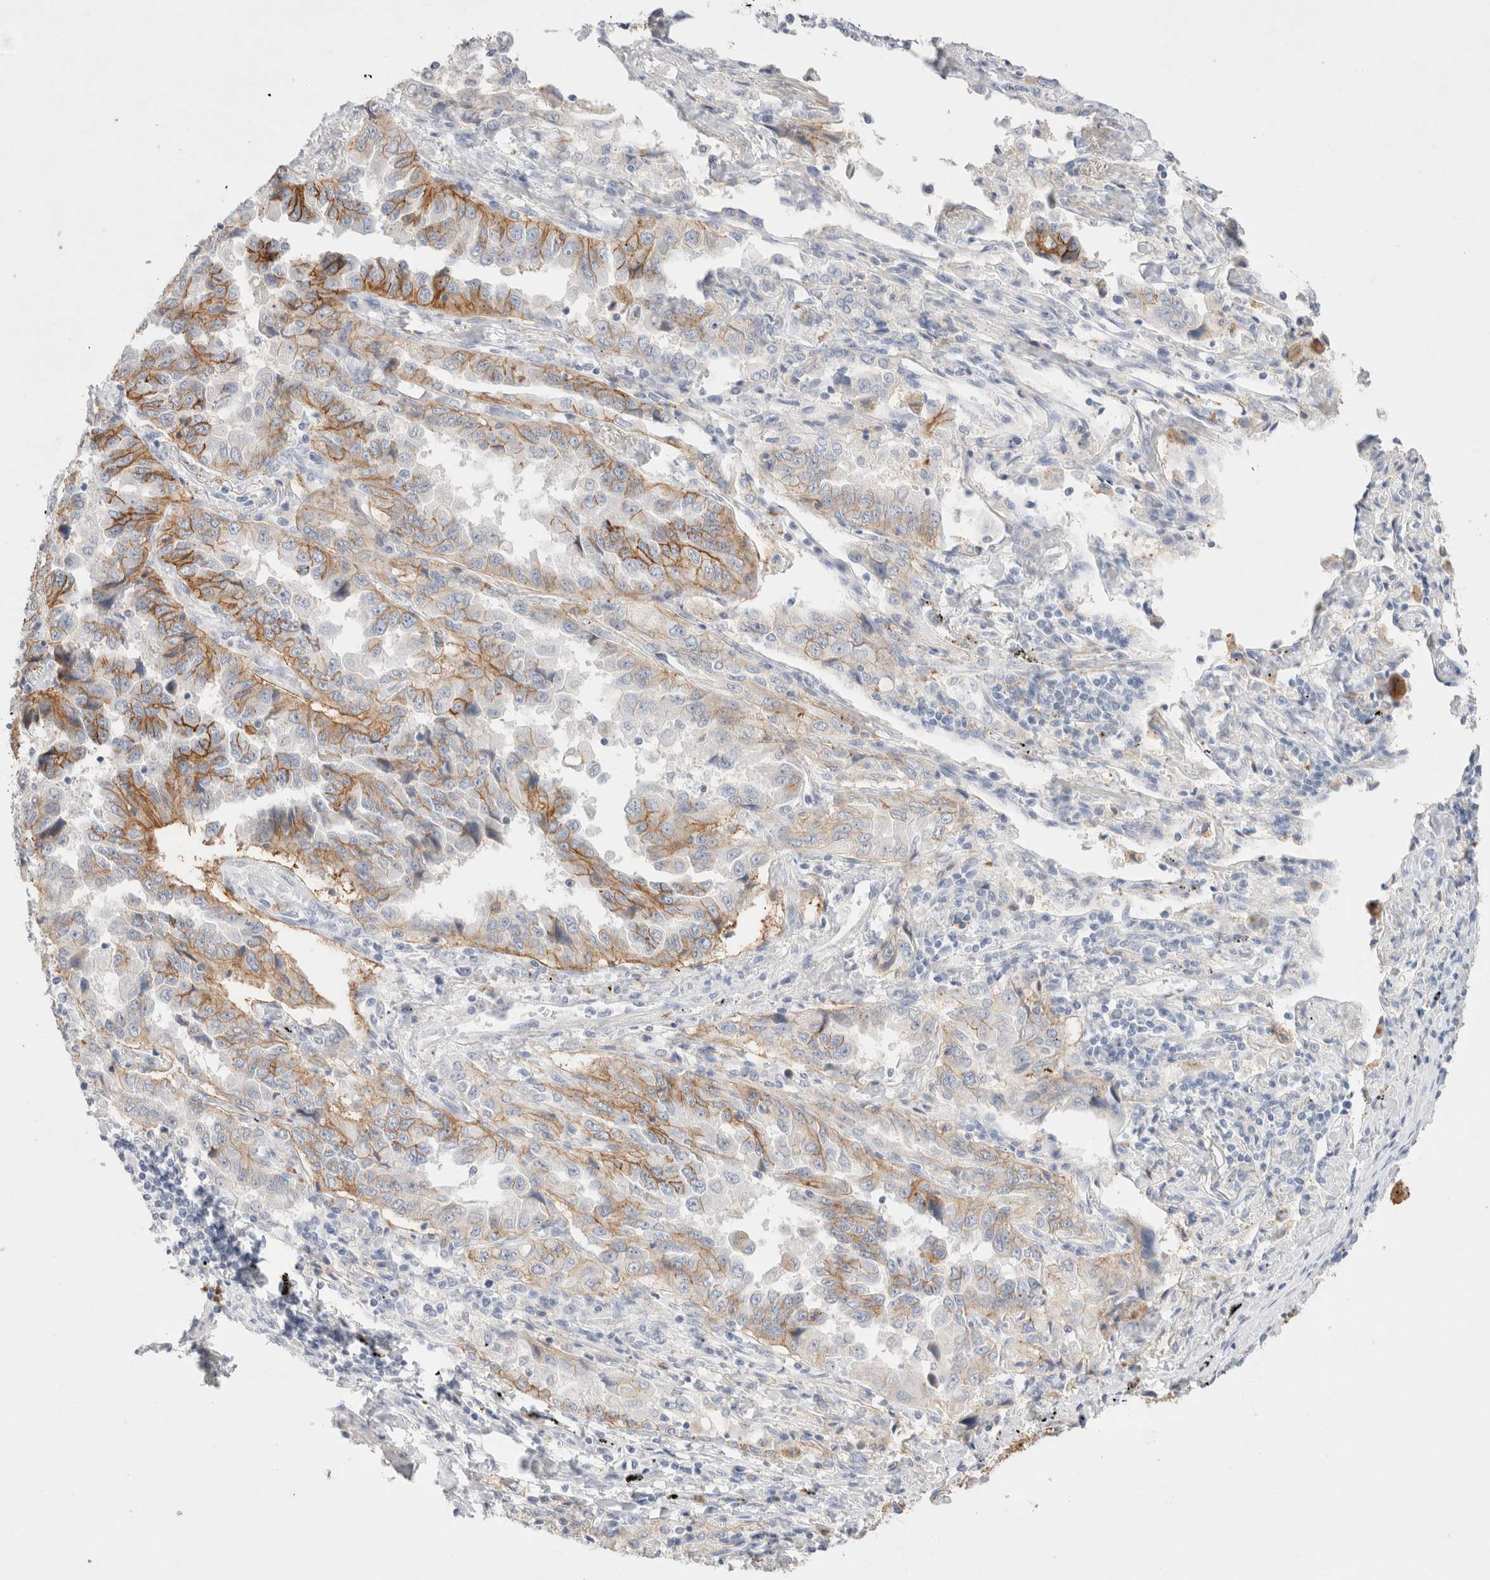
{"staining": {"intensity": "moderate", "quantity": "25%-75%", "location": "cytoplasmic/membranous"}, "tissue": "lung cancer", "cell_type": "Tumor cells", "image_type": "cancer", "snomed": [{"axis": "morphology", "description": "Adenocarcinoma, NOS"}, {"axis": "topography", "description": "Lung"}], "caption": "Human lung adenocarcinoma stained for a protein (brown) exhibits moderate cytoplasmic/membranous positive staining in about 25%-75% of tumor cells.", "gene": "EPCAM", "patient": {"sex": "female", "age": 51}}